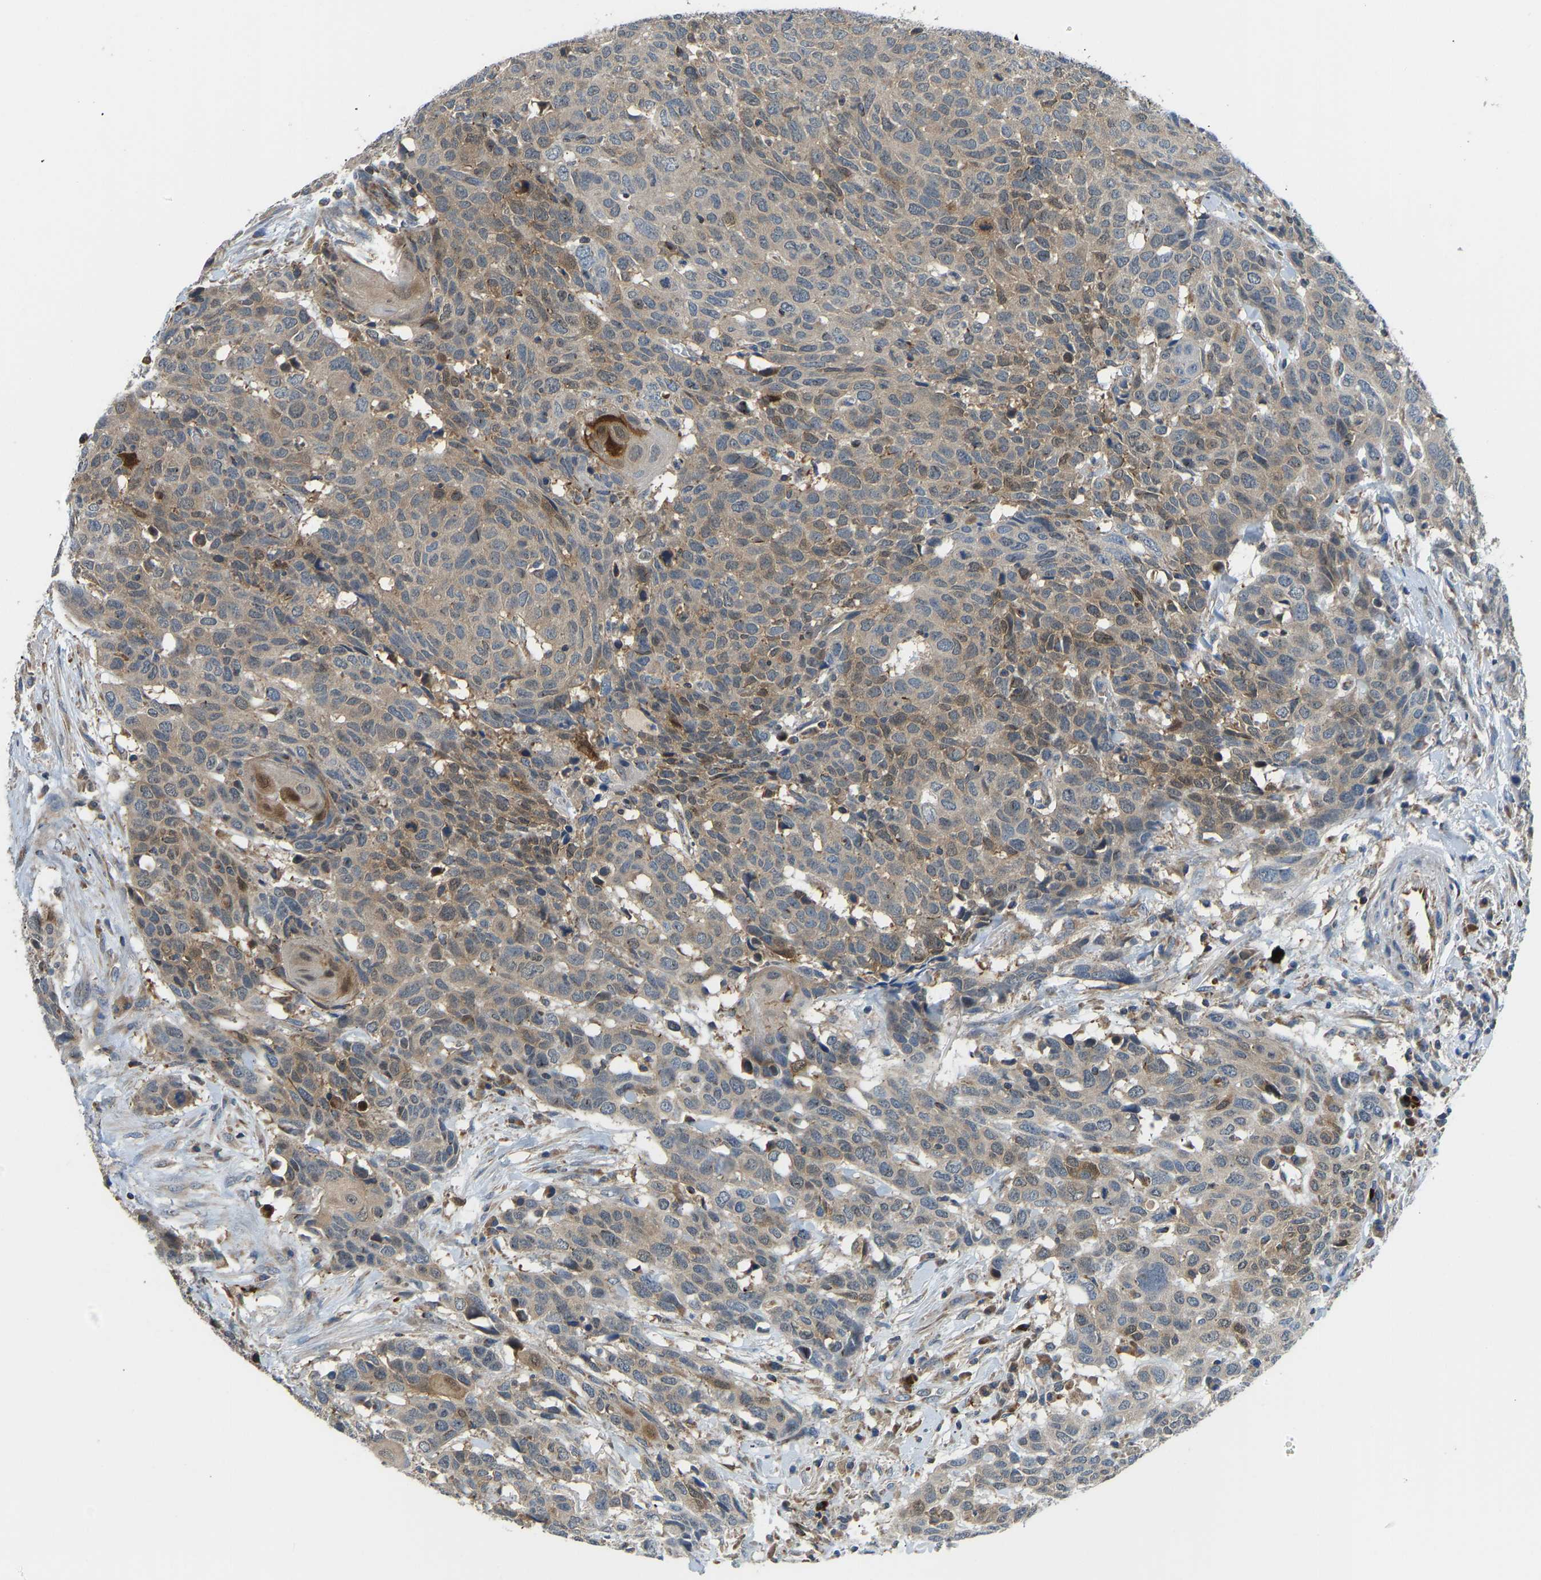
{"staining": {"intensity": "weak", "quantity": ">75%", "location": "cytoplasmic/membranous"}, "tissue": "head and neck cancer", "cell_type": "Tumor cells", "image_type": "cancer", "snomed": [{"axis": "morphology", "description": "Squamous cell carcinoma, NOS"}, {"axis": "topography", "description": "Head-Neck"}], "caption": "High-magnification brightfield microscopy of head and neck cancer (squamous cell carcinoma) stained with DAB (brown) and counterstained with hematoxylin (blue). tumor cells exhibit weak cytoplasmic/membranous positivity is appreciated in about>75% of cells.", "gene": "RBP1", "patient": {"sex": "male", "age": 66}}